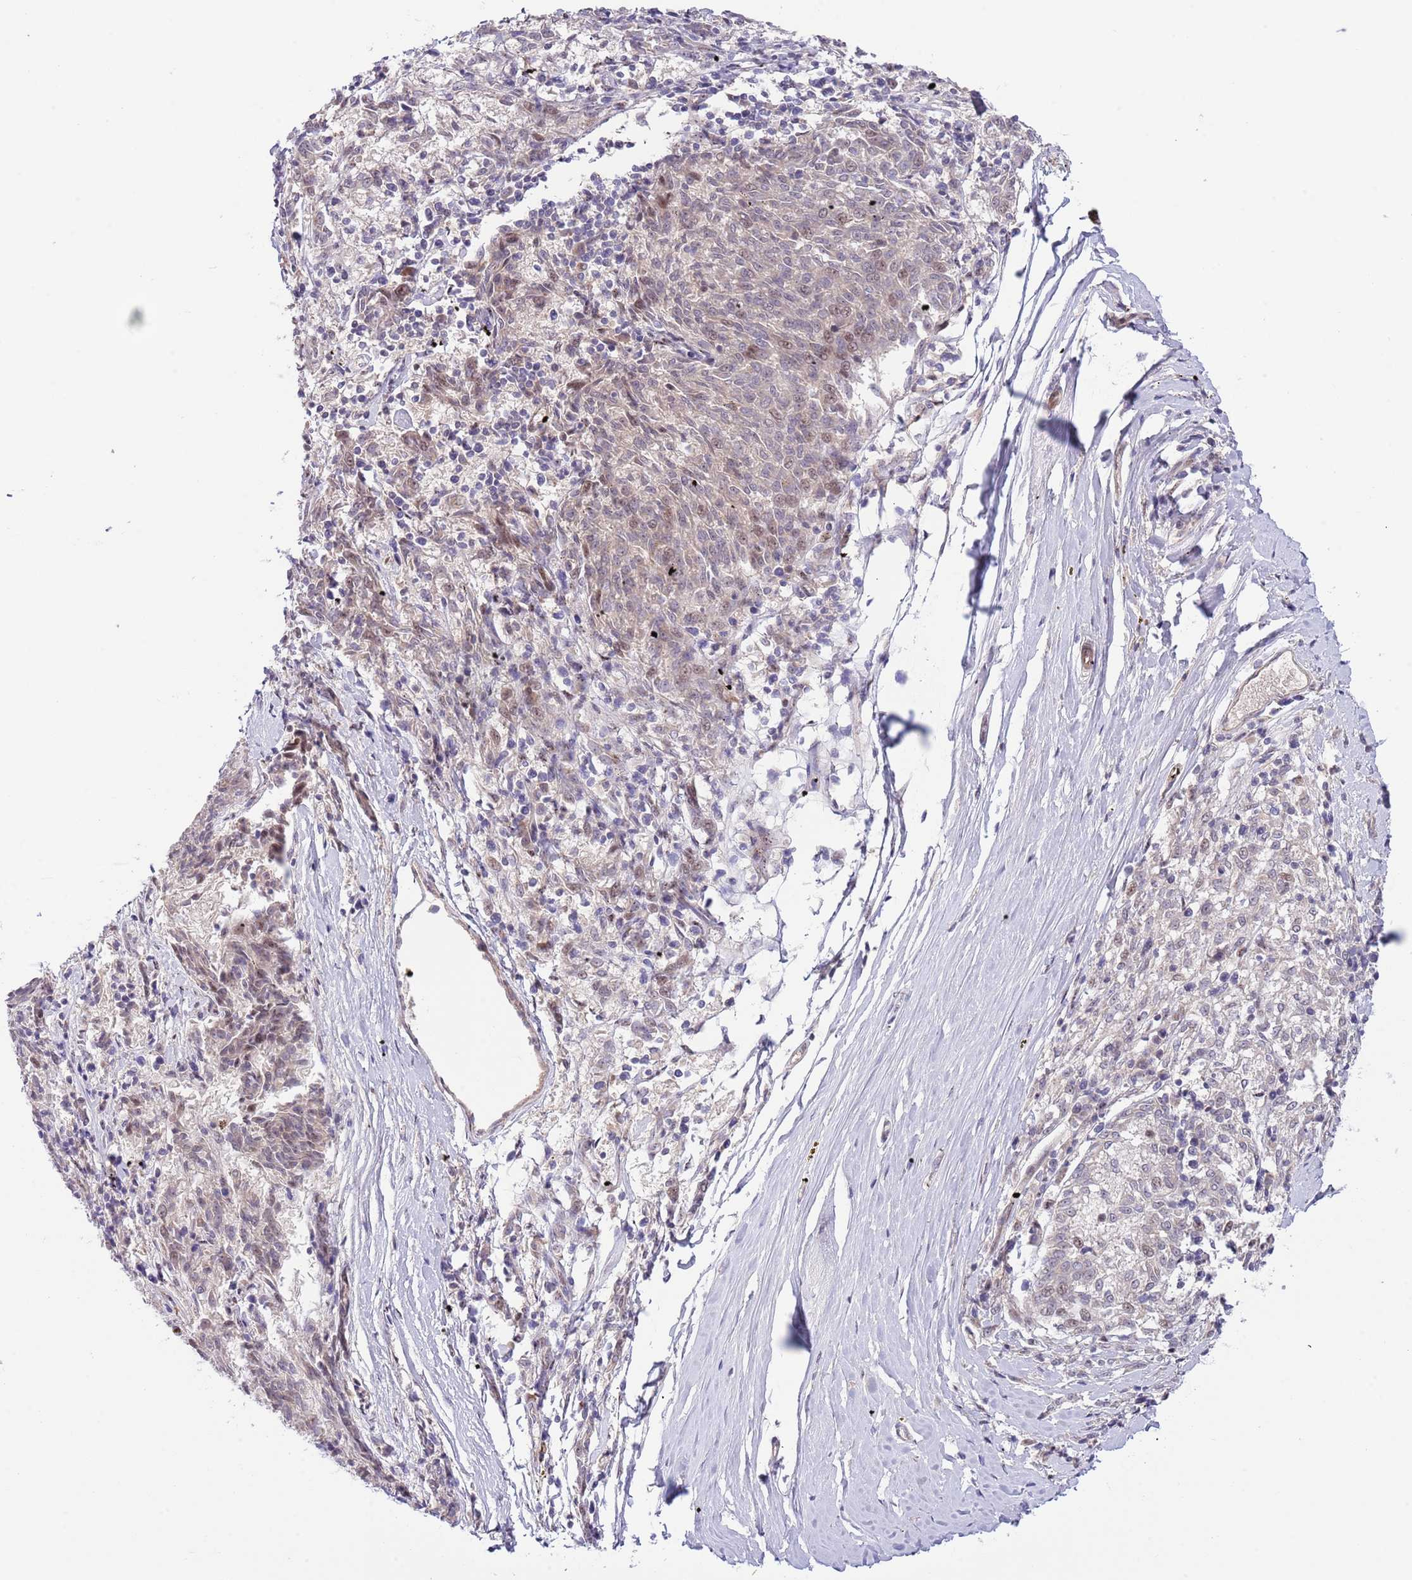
{"staining": {"intensity": "weak", "quantity": "<25%", "location": "nuclear"}, "tissue": "melanoma", "cell_type": "Tumor cells", "image_type": "cancer", "snomed": [{"axis": "morphology", "description": "Malignant melanoma, NOS"}, {"axis": "topography", "description": "Skin"}], "caption": "Immunohistochemistry of melanoma demonstrates no positivity in tumor cells. (DAB immunohistochemistry (IHC), high magnification).", "gene": "PRR16", "patient": {"sex": "female", "age": 72}}